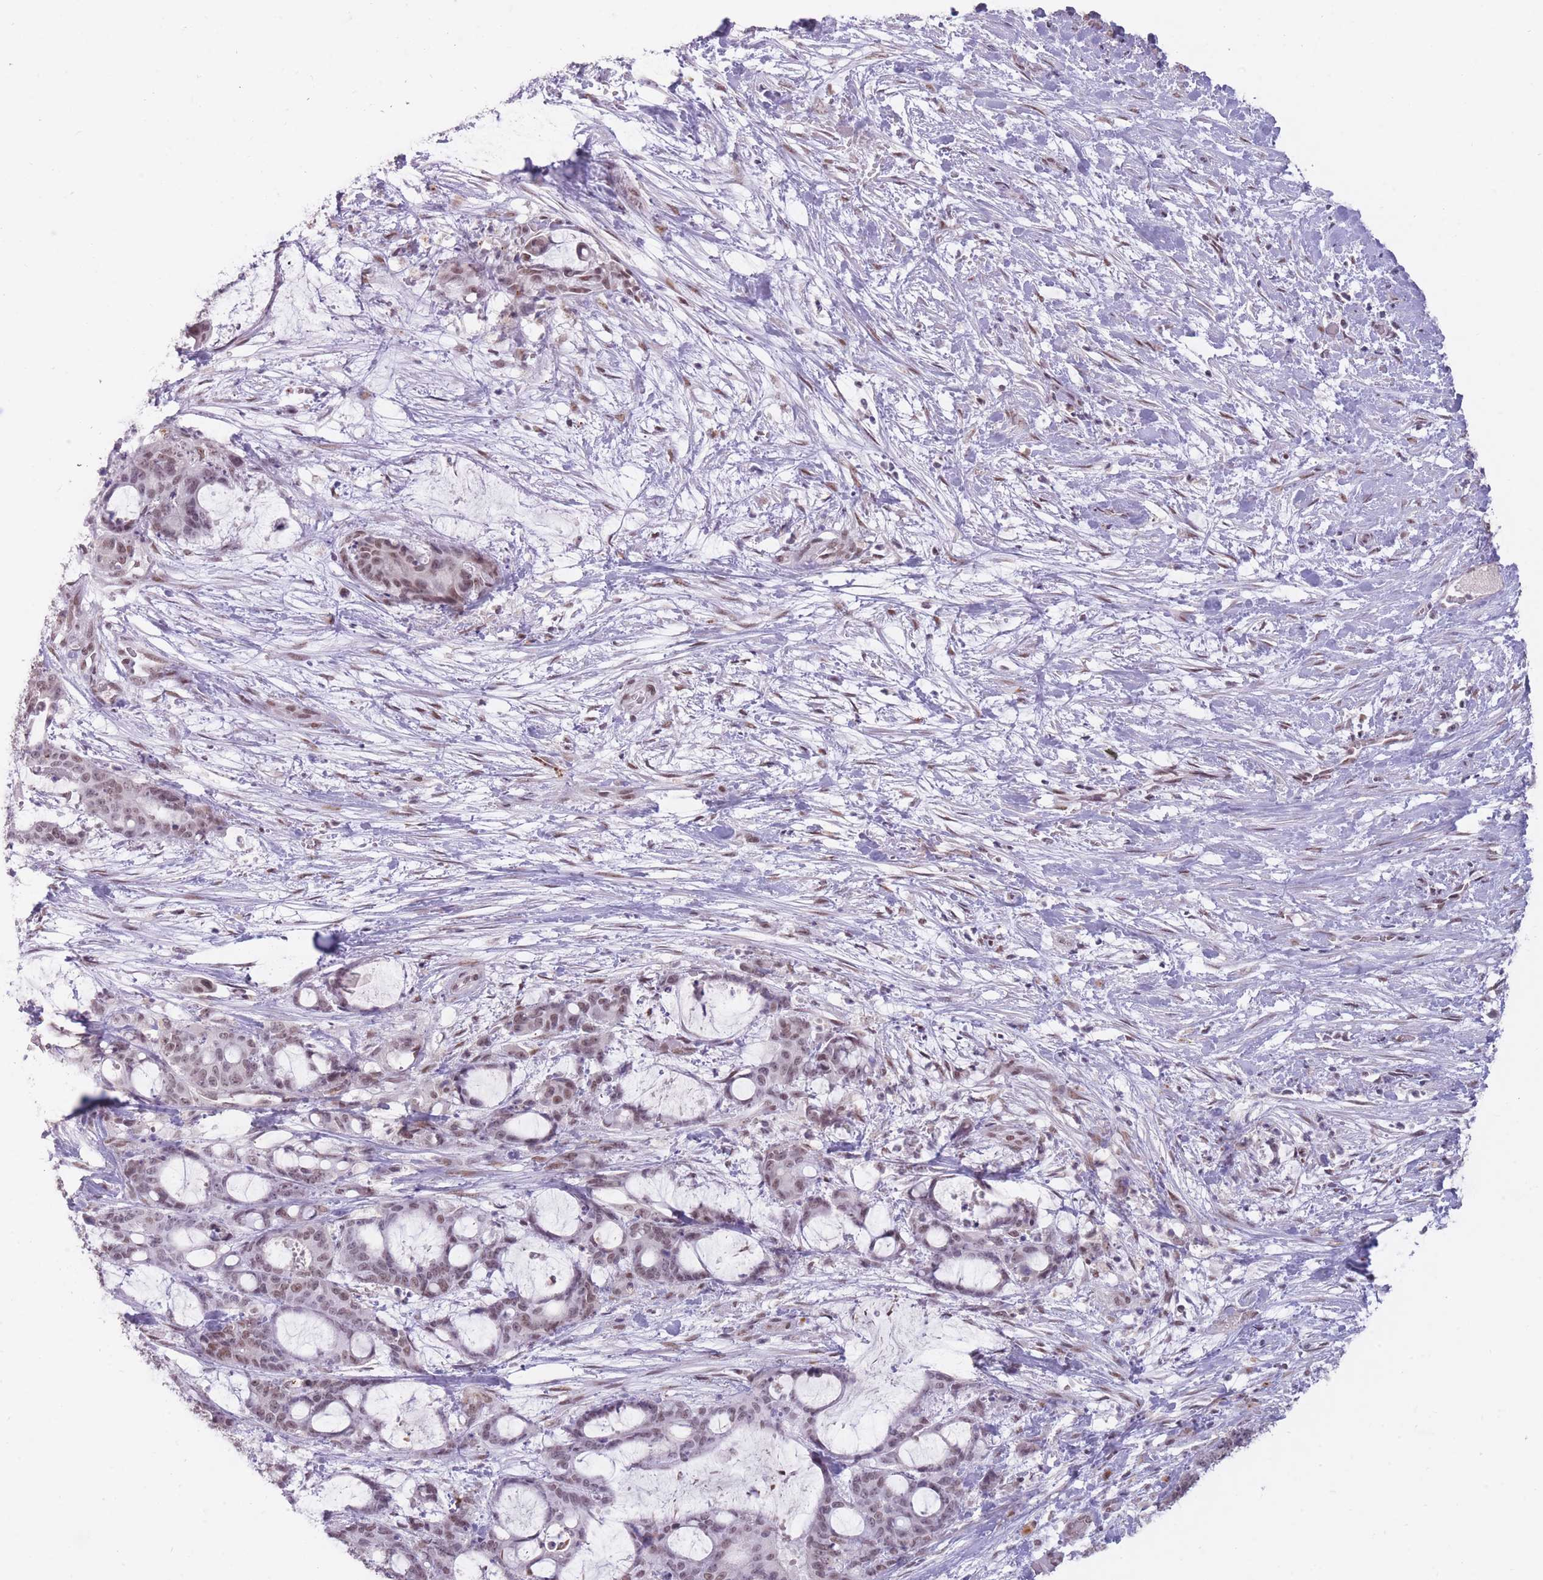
{"staining": {"intensity": "weak", "quantity": ">75%", "location": "nuclear"}, "tissue": "liver cancer", "cell_type": "Tumor cells", "image_type": "cancer", "snomed": [{"axis": "morphology", "description": "Normal tissue, NOS"}, {"axis": "morphology", "description": "Cholangiocarcinoma"}, {"axis": "topography", "description": "Liver"}, {"axis": "topography", "description": "Peripheral nerve tissue"}], "caption": "The micrograph exhibits a brown stain indicating the presence of a protein in the nuclear of tumor cells in liver cholangiocarcinoma.", "gene": "HNRNPUL1", "patient": {"sex": "female", "age": 73}}